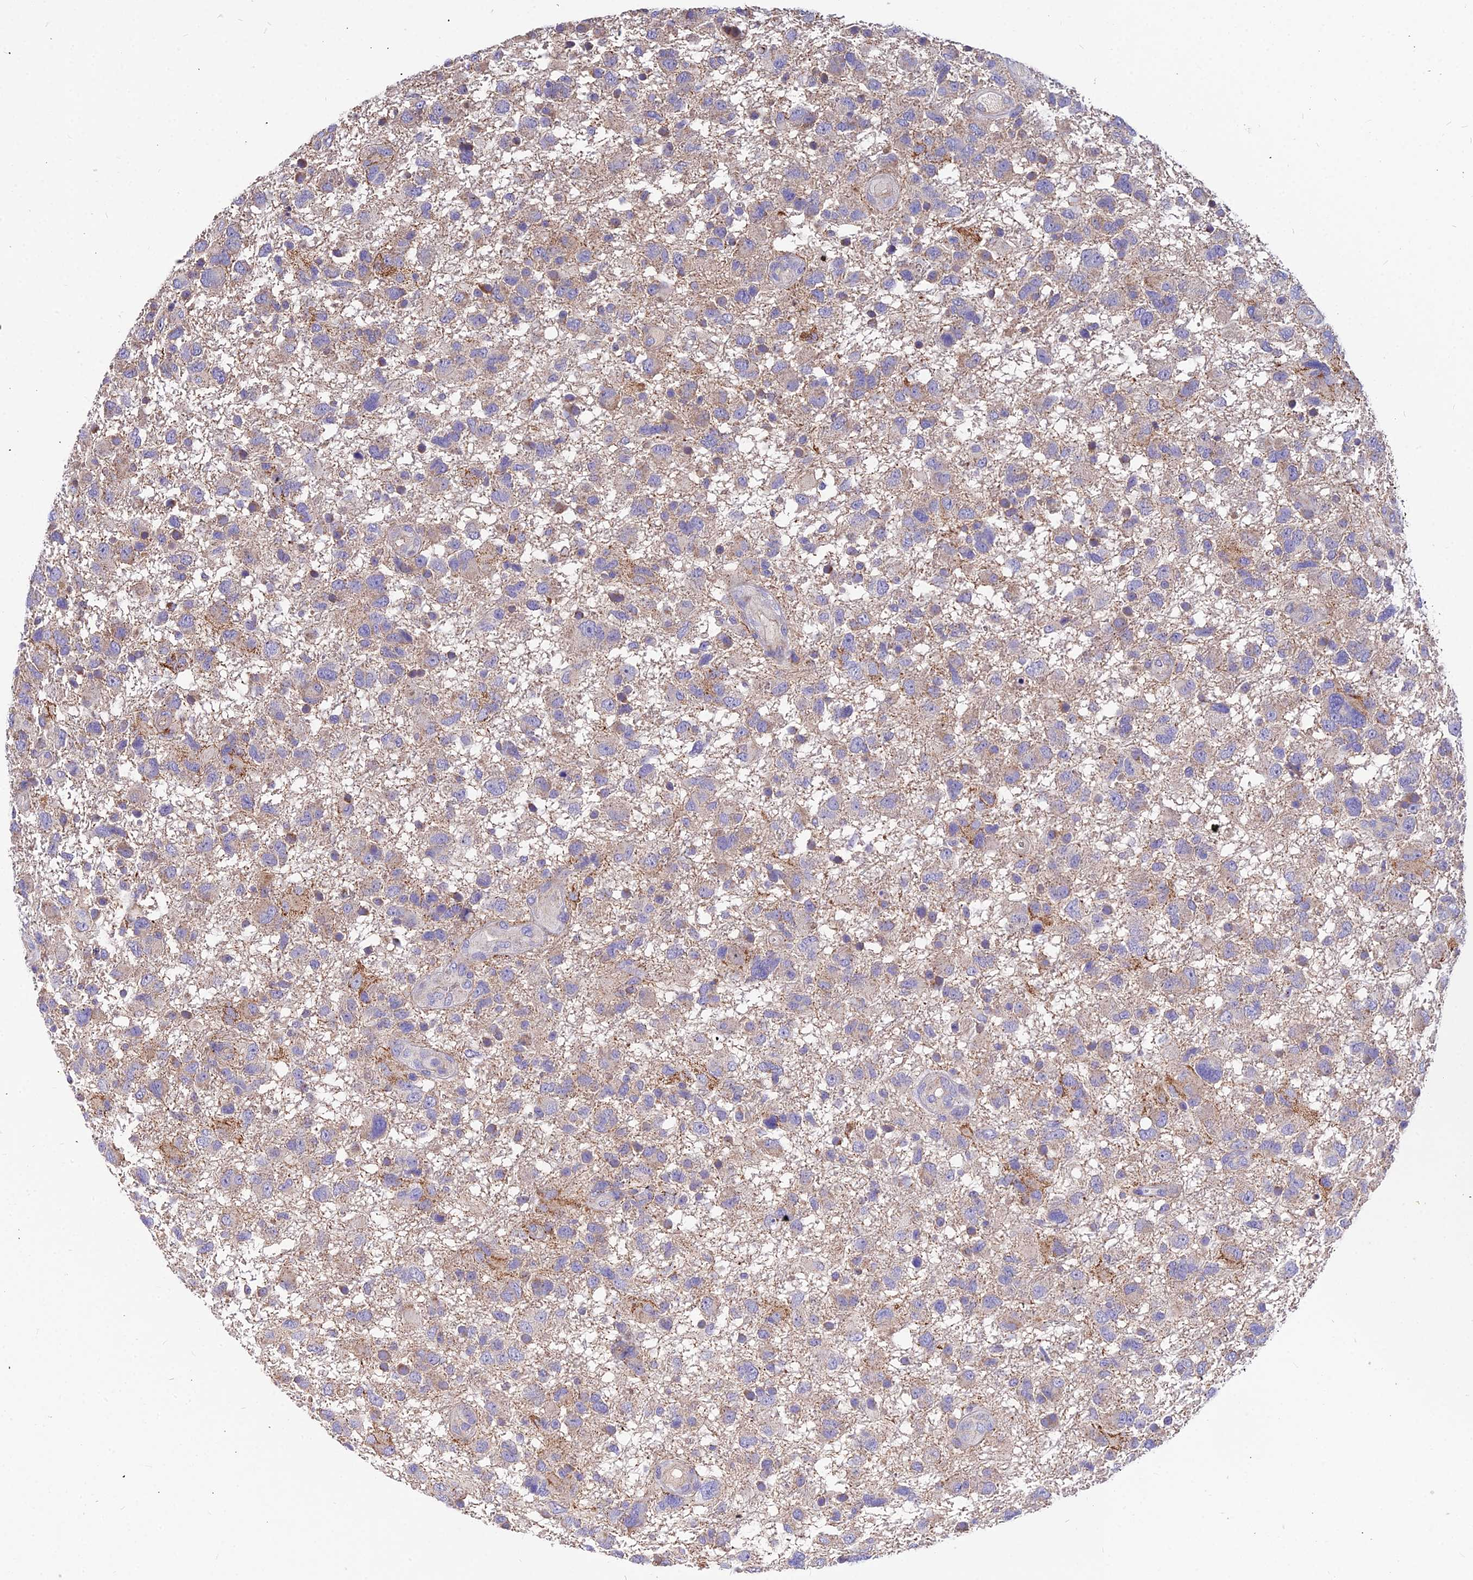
{"staining": {"intensity": "weak", "quantity": "25%-75%", "location": "cytoplasmic/membranous"}, "tissue": "glioma", "cell_type": "Tumor cells", "image_type": "cancer", "snomed": [{"axis": "morphology", "description": "Glioma, malignant, High grade"}, {"axis": "topography", "description": "Brain"}], "caption": "Human glioma stained with a protein marker reveals weak staining in tumor cells.", "gene": "ASPHD1", "patient": {"sex": "male", "age": 61}}